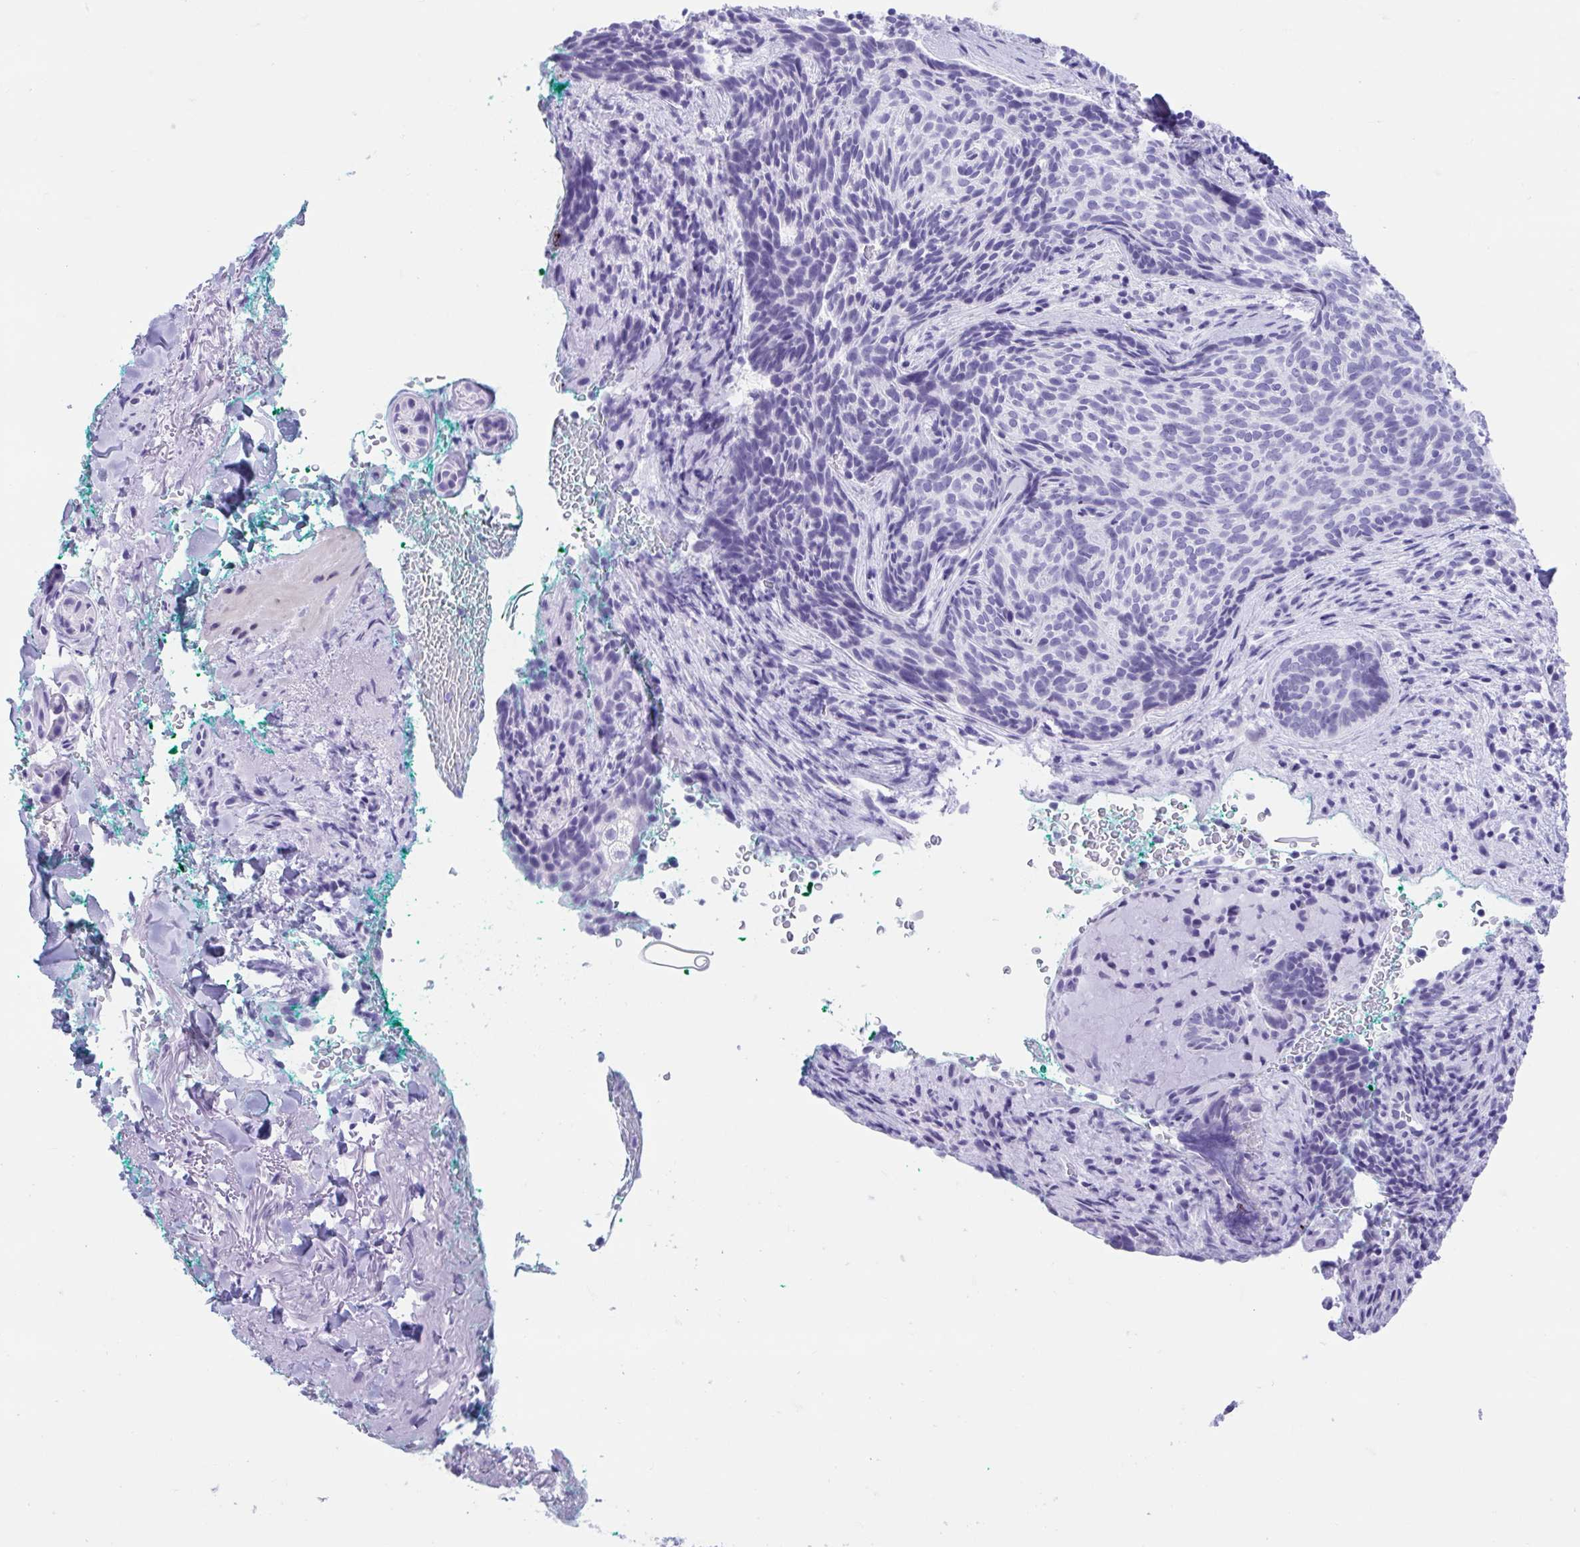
{"staining": {"intensity": "negative", "quantity": "none", "location": "none"}, "tissue": "skin cancer", "cell_type": "Tumor cells", "image_type": "cancer", "snomed": [{"axis": "morphology", "description": "Basal cell carcinoma"}, {"axis": "topography", "description": "Skin"}, {"axis": "topography", "description": "Skin of head"}], "caption": "A high-resolution photomicrograph shows immunohistochemistry (IHC) staining of skin cancer, which demonstrates no significant expression in tumor cells.", "gene": "TMEM35A", "patient": {"sex": "female", "age": 92}}